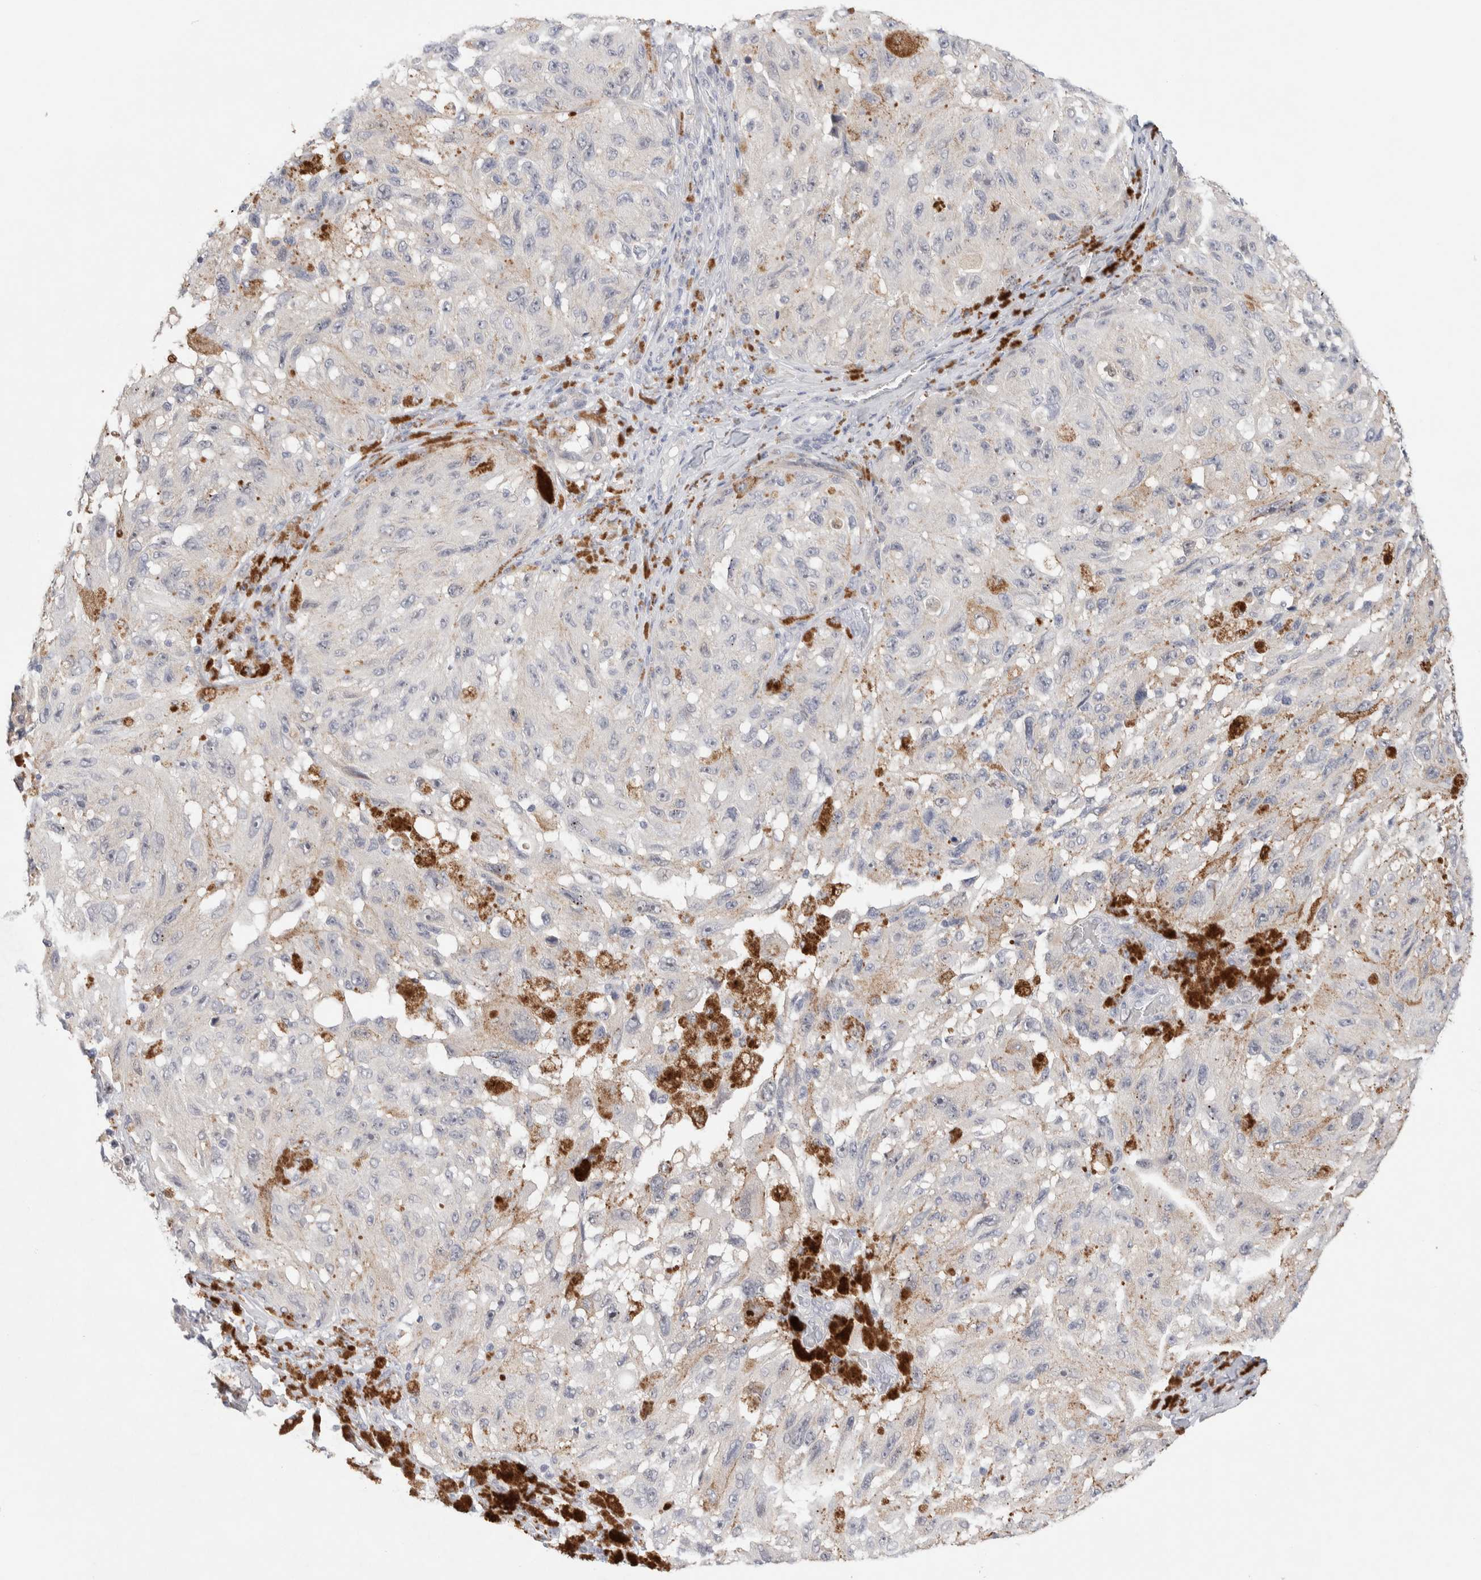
{"staining": {"intensity": "weak", "quantity": "25%-75%", "location": "cytoplasmic/membranous"}, "tissue": "melanoma", "cell_type": "Tumor cells", "image_type": "cancer", "snomed": [{"axis": "morphology", "description": "Malignant melanoma, NOS"}, {"axis": "topography", "description": "Skin"}], "caption": "Melanoma was stained to show a protein in brown. There is low levels of weak cytoplasmic/membranous positivity in approximately 25%-75% of tumor cells.", "gene": "DNAJB6", "patient": {"sex": "female", "age": 73}}